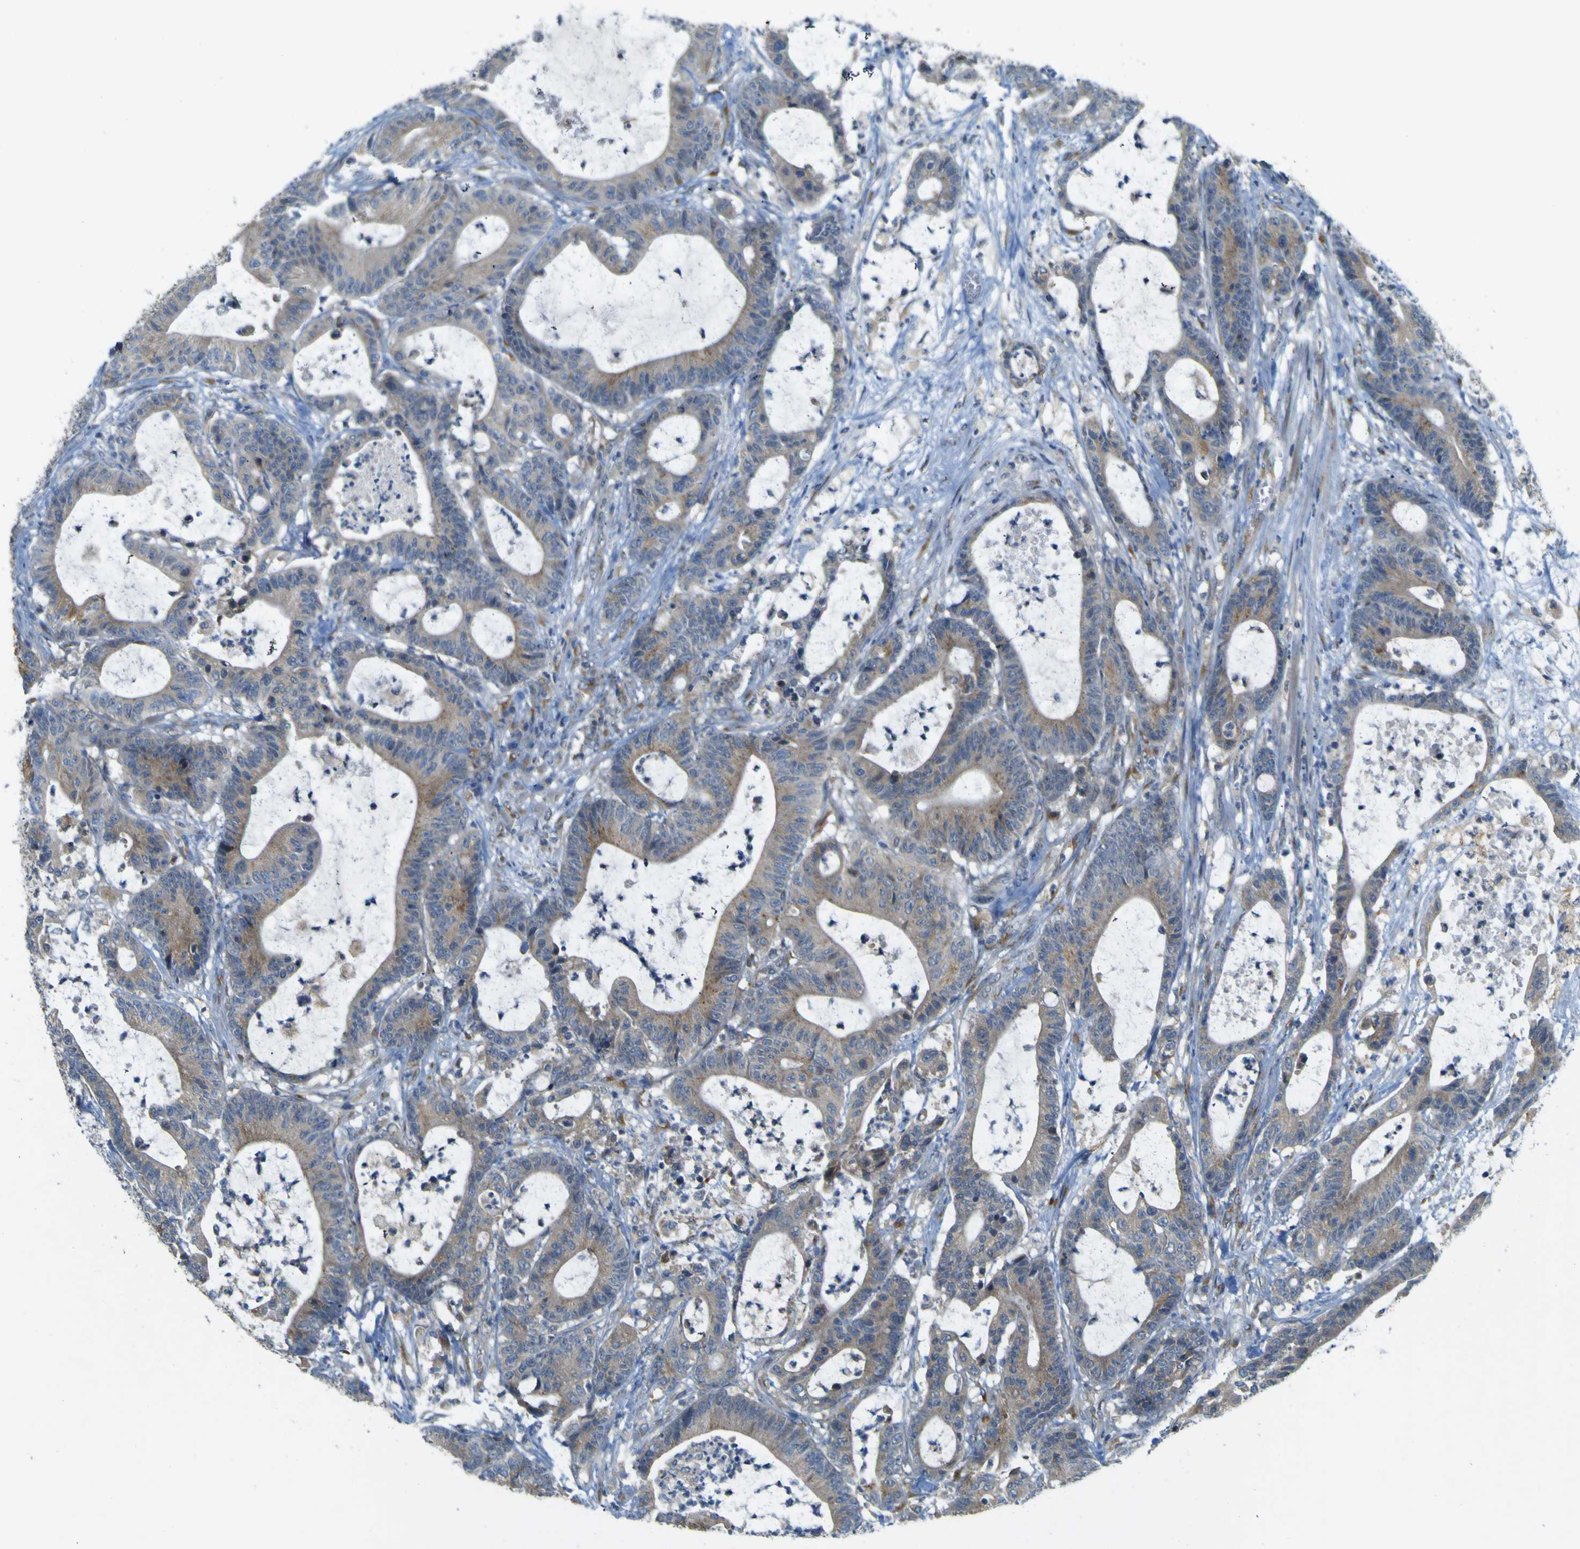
{"staining": {"intensity": "weak", "quantity": "25%-75%", "location": "cytoplasmic/membranous"}, "tissue": "colorectal cancer", "cell_type": "Tumor cells", "image_type": "cancer", "snomed": [{"axis": "morphology", "description": "Adenocarcinoma, NOS"}, {"axis": "topography", "description": "Colon"}], "caption": "Human colorectal adenocarcinoma stained with a brown dye displays weak cytoplasmic/membranous positive expression in approximately 25%-75% of tumor cells.", "gene": "IGF2R", "patient": {"sex": "female", "age": 84}}